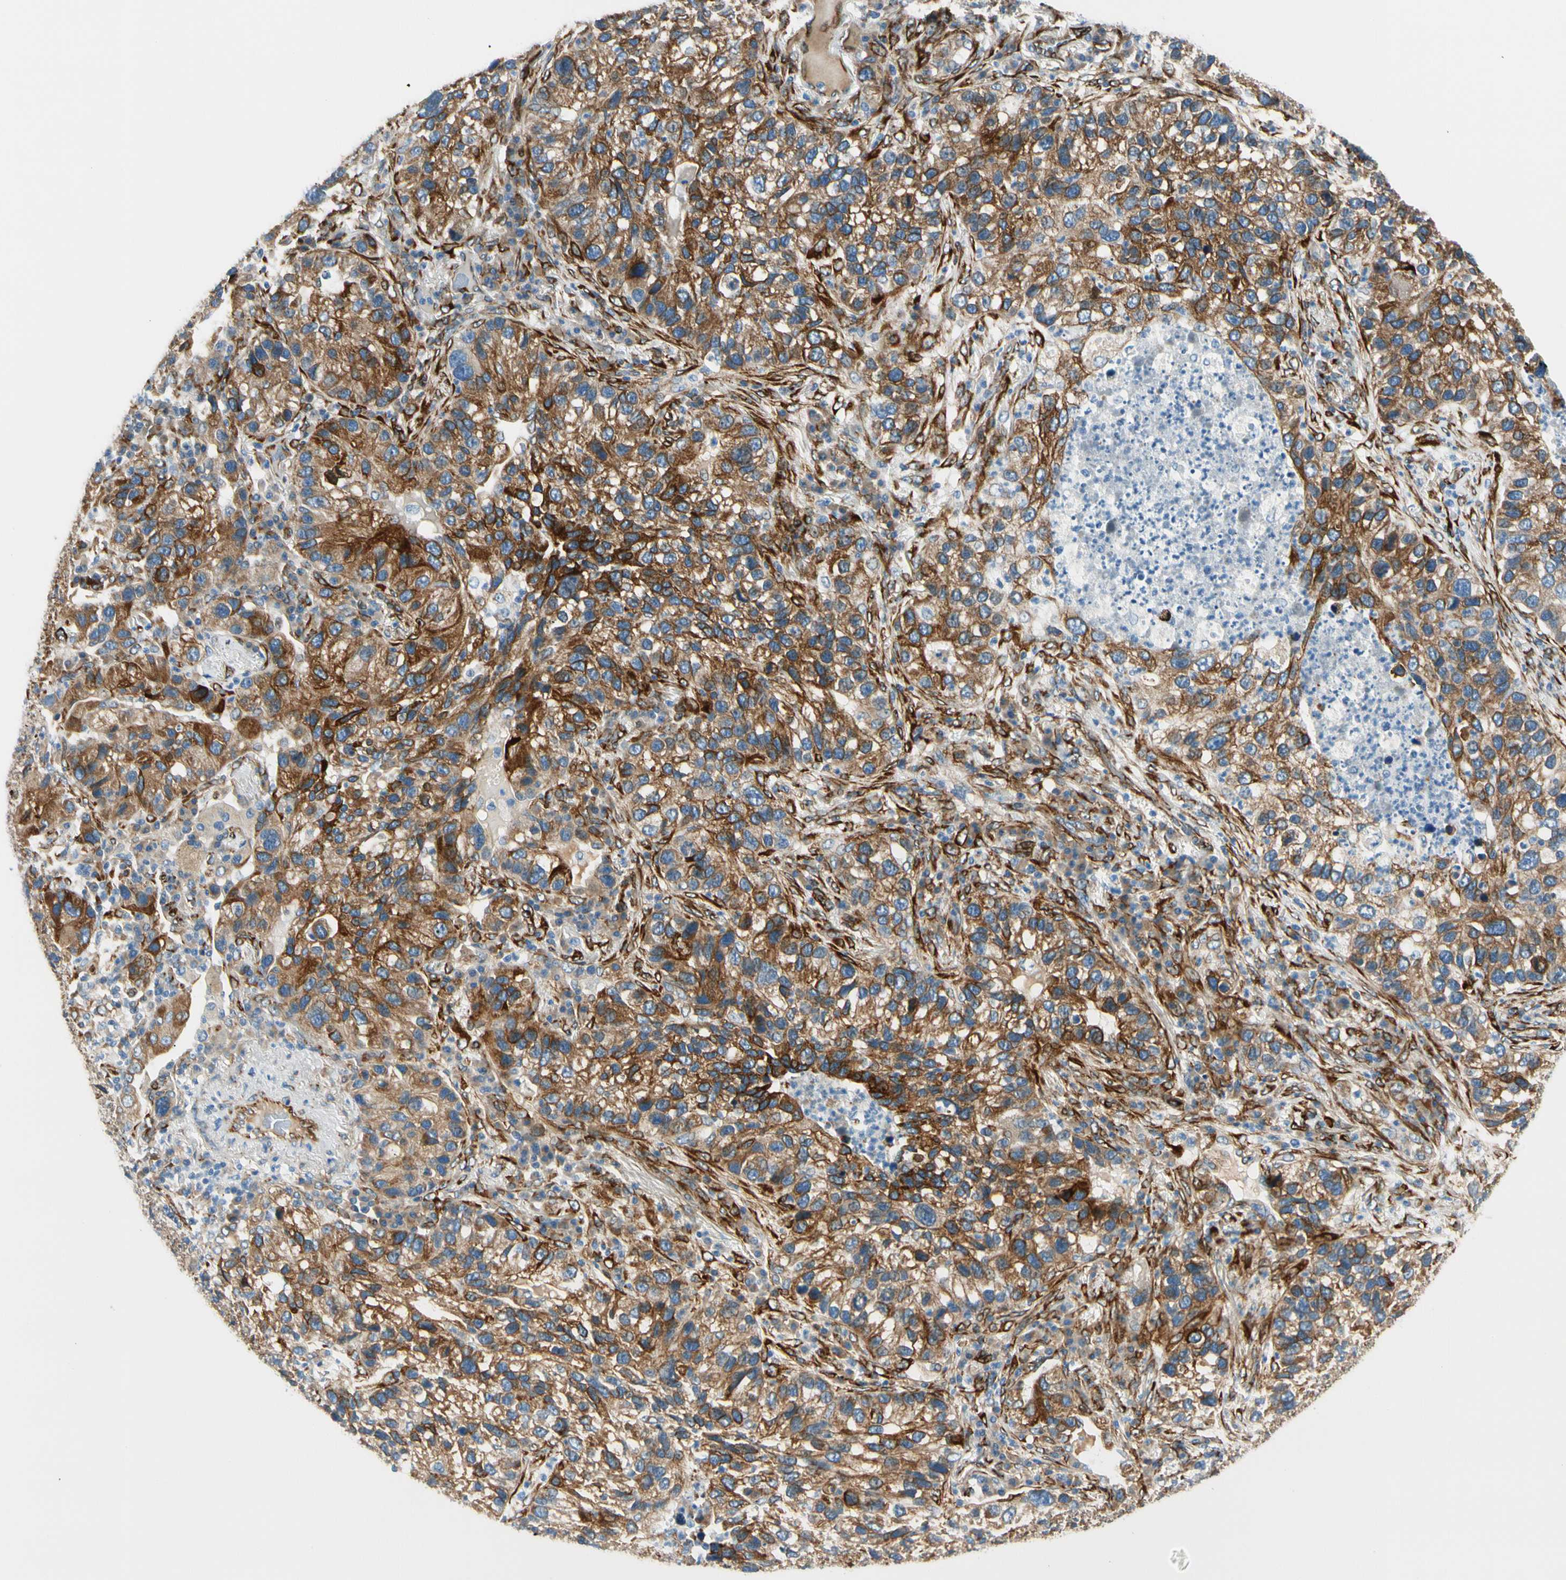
{"staining": {"intensity": "strong", "quantity": ">75%", "location": "cytoplasmic/membranous"}, "tissue": "lung cancer", "cell_type": "Tumor cells", "image_type": "cancer", "snomed": [{"axis": "morphology", "description": "Normal tissue, NOS"}, {"axis": "morphology", "description": "Adenocarcinoma, NOS"}, {"axis": "topography", "description": "Bronchus"}, {"axis": "topography", "description": "Lung"}], "caption": "Lung adenocarcinoma stained with a protein marker demonstrates strong staining in tumor cells.", "gene": "FKBP7", "patient": {"sex": "male", "age": 54}}